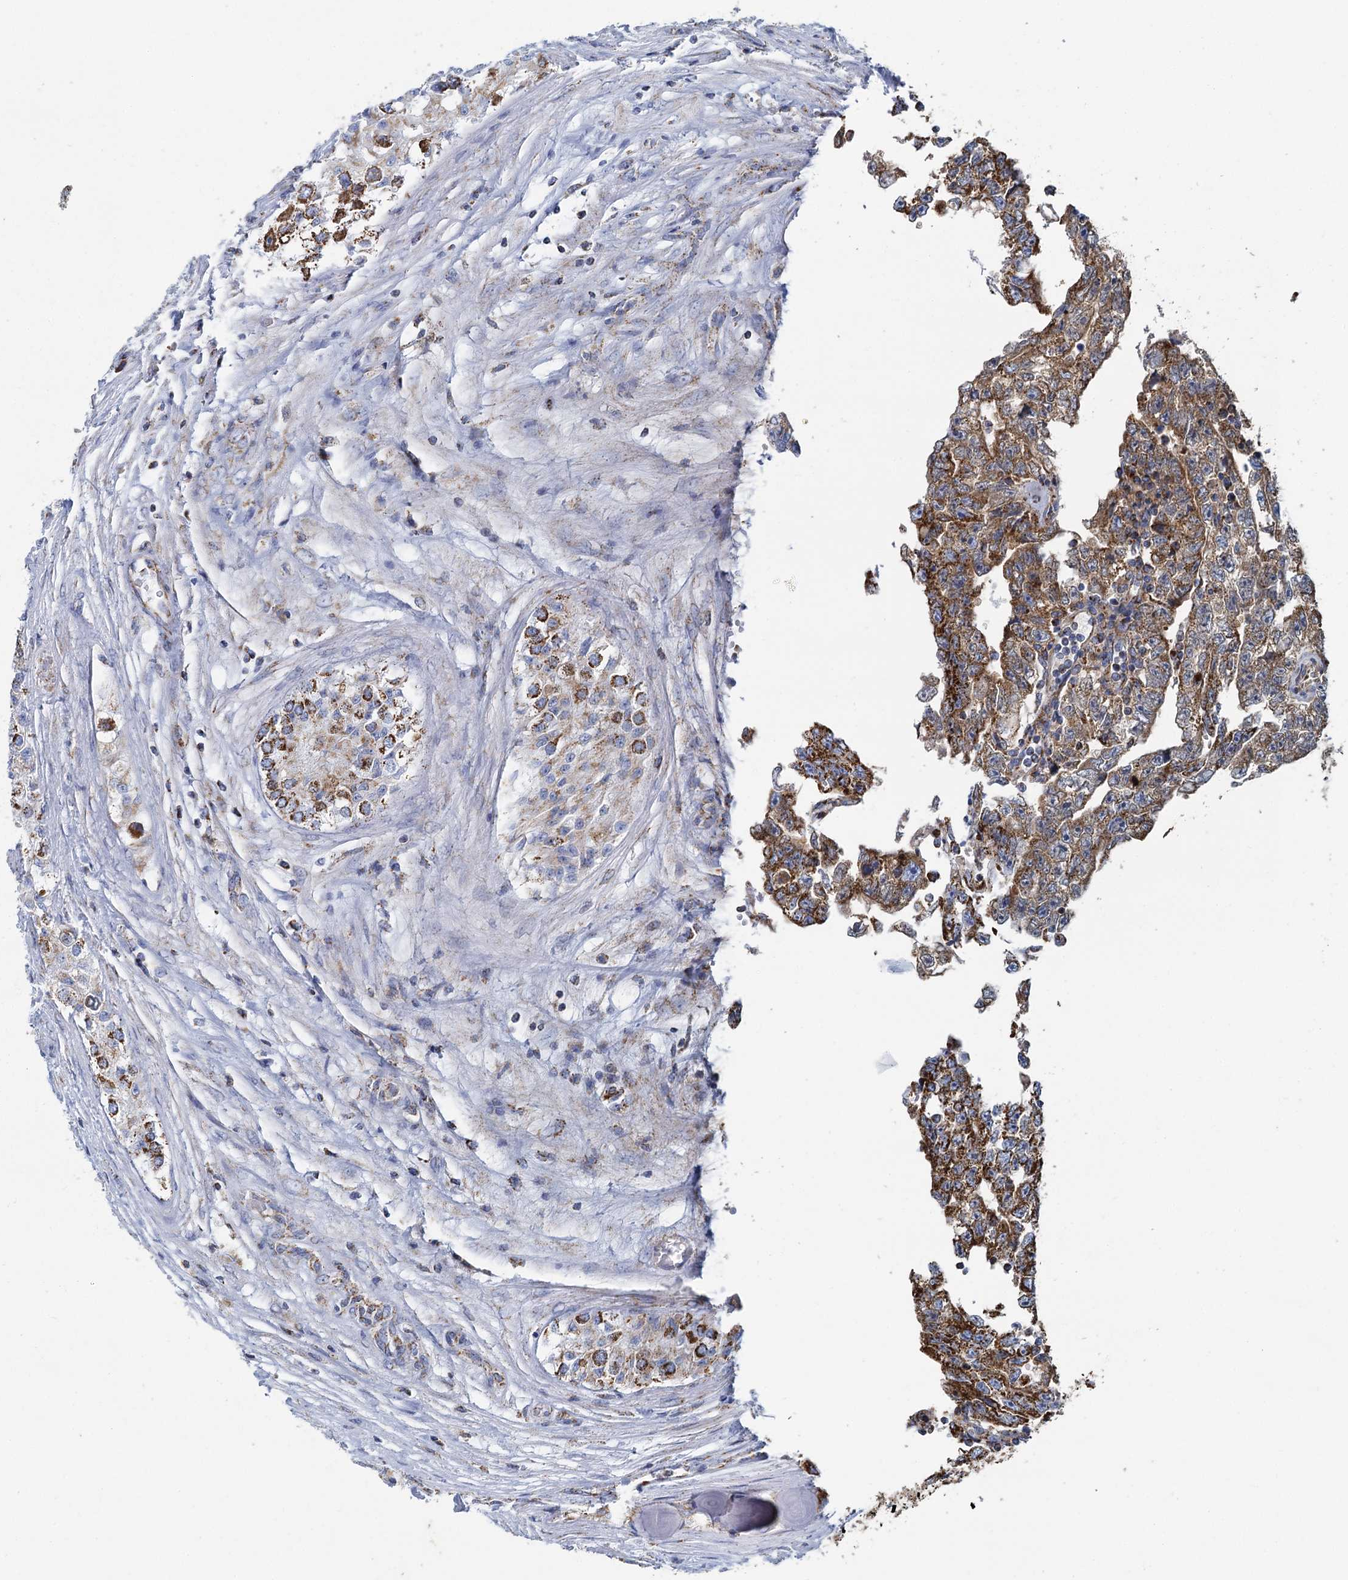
{"staining": {"intensity": "moderate", "quantity": ">75%", "location": "cytoplasmic/membranous"}, "tissue": "testis cancer", "cell_type": "Tumor cells", "image_type": "cancer", "snomed": [{"axis": "morphology", "description": "Carcinoma, Embryonal, NOS"}, {"axis": "topography", "description": "Testis"}], "caption": "Tumor cells reveal medium levels of moderate cytoplasmic/membranous expression in about >75% of cells in testis cancer. Using DAB (brown) and hematoxylin (blue) stains, captured at high magnification using brightfield microscopy.", "gene": "CCP110", "patient": {"sex": "male", "age": 25}}